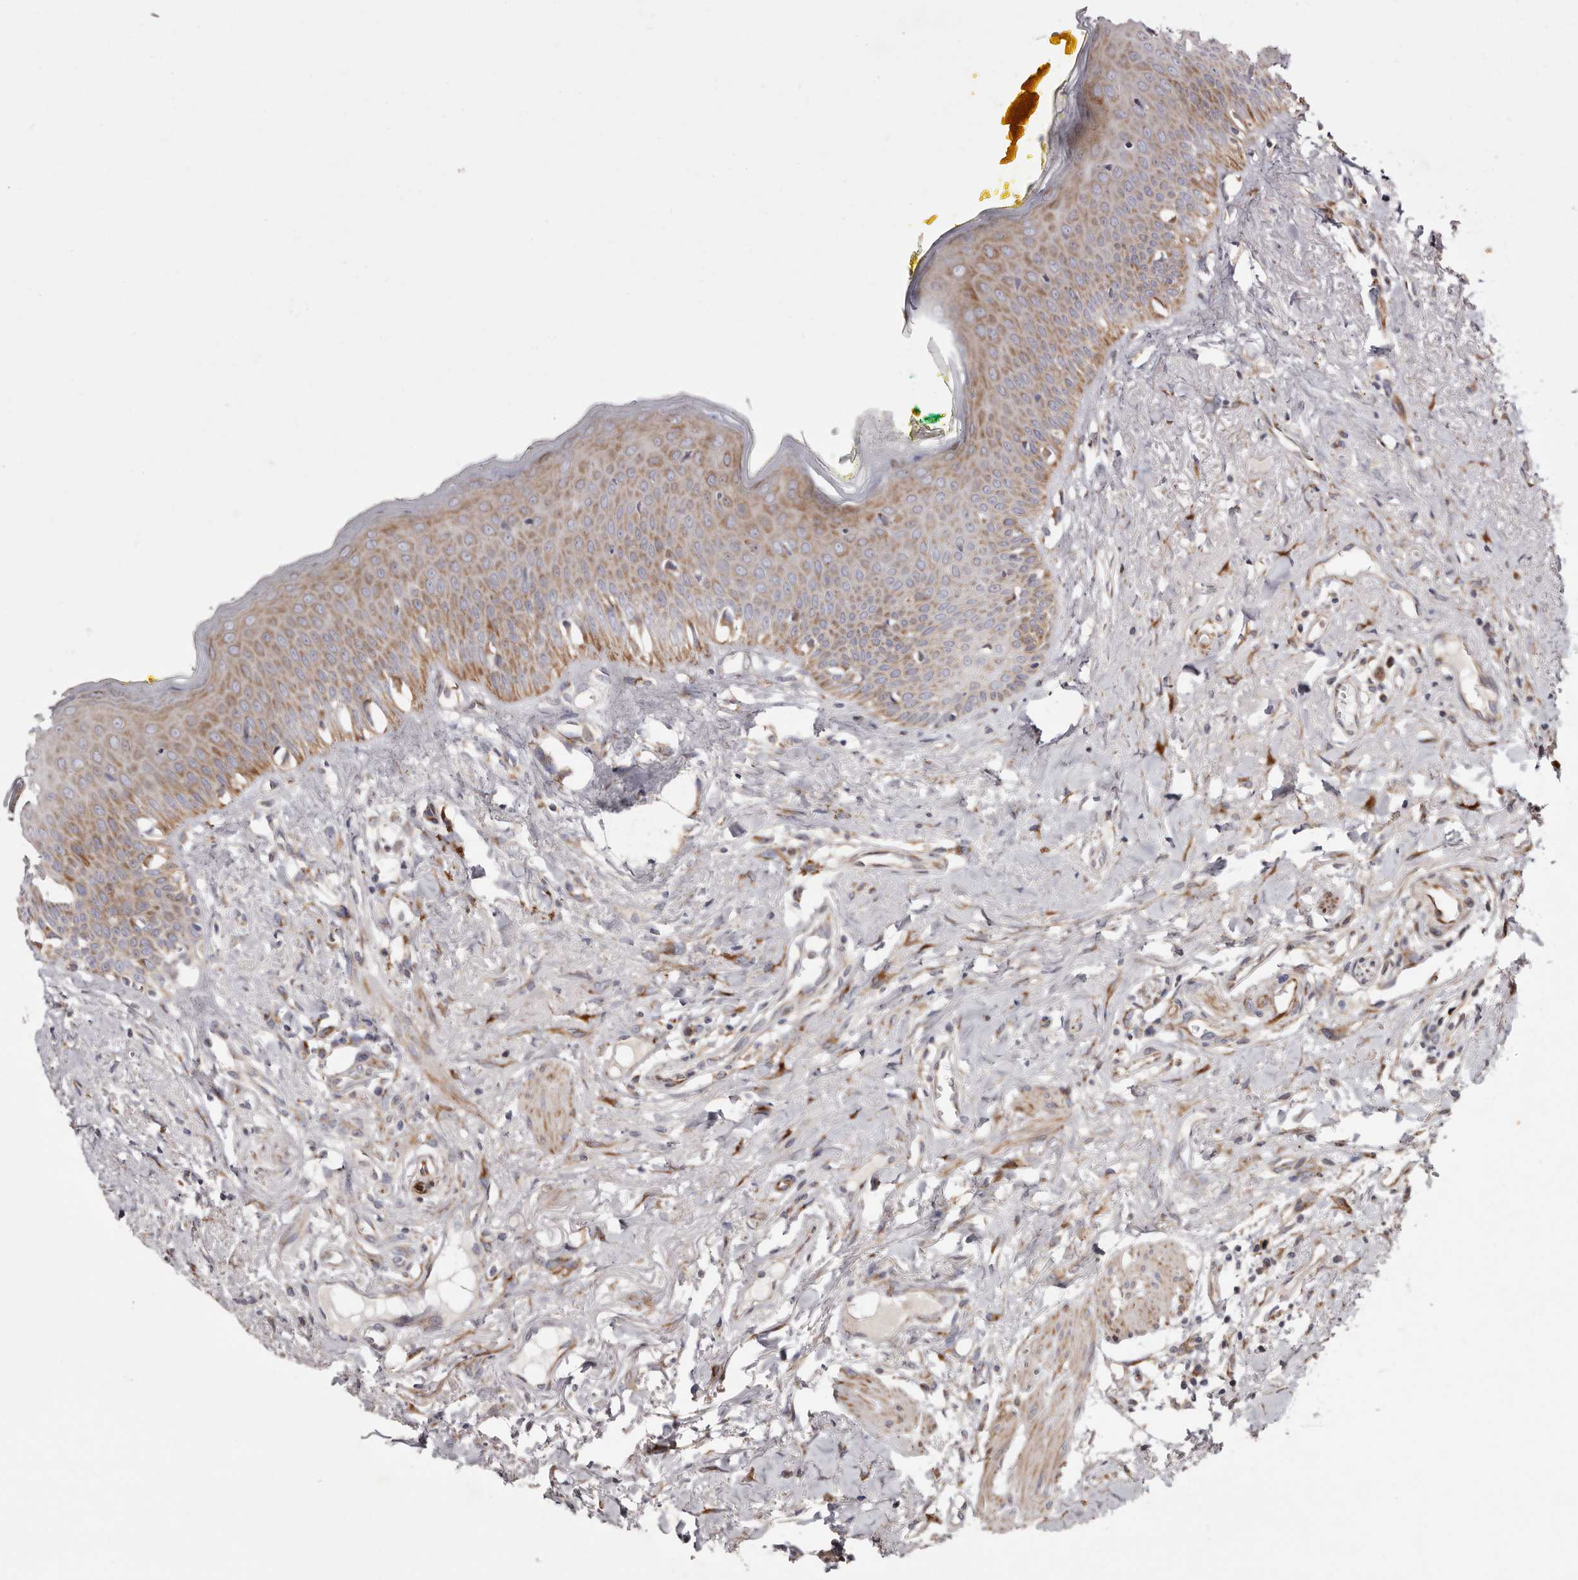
{"staining": {"intensity": "moderate", "quantity": "25%-75%", "location": "cytoplasmic/membranous"}, "tissue": "oral mucosa", "cell_type": "Squamous epithelial cells", "image_type": "normal", "snomed": [{"axis": "morphology", "description": "Normal tissue, NOS"}, {"axis": "topography", "description": "Oral tissue"}], "caption": "Brown immunohistochemical staining in unremarkable oral mucosa displays moderate cytoplasmic/membranous positivity in about 25%-75% of squamous epithelial cells. (brown staining indicates protein expression, while blue staining denotes nuclei).", "gene": "TIMM17B", "patient": {"sex": "female", "age": 70}}